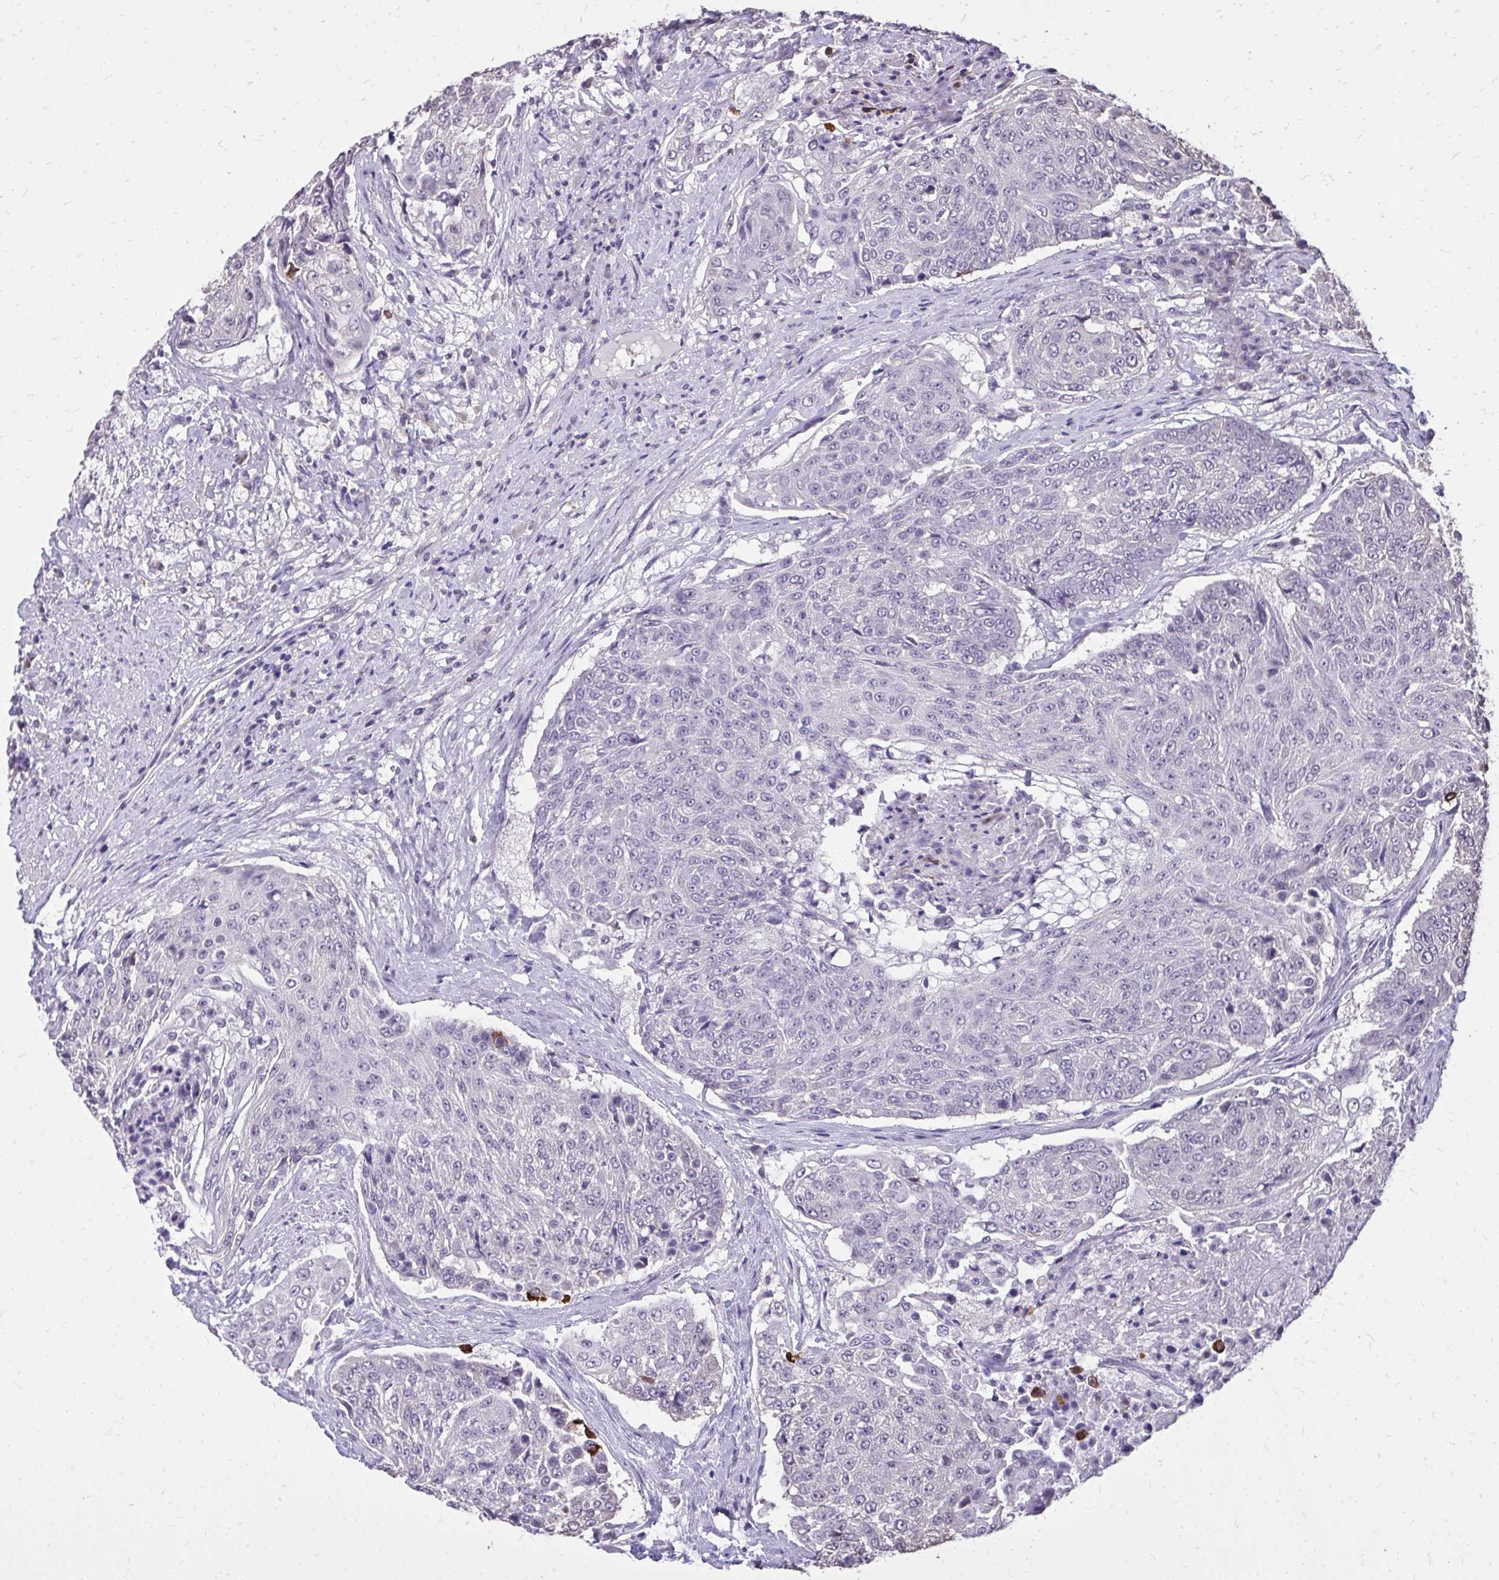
{"staining": {"intensity": "negative", "quantity": "none", "location": "none"}, "tissue": "urothelial cancer", "cell_type": "Tumor cells", "image_type": "cancer", "snomed": [{"axis": "morphology", "description": "Urothelial carcinoma, High grade"}, {"axis": "topography", "description": "Urinary bladder"}], "caption": "DAB (3,3'-diaminobenzidine) immunohistochemical staining of urothelial cancer reveals no significant staining in tumor cells. Nuclei are stained in blue.", "gene": "AKAP5", "patient": {"sex": "female", "age": 63}}